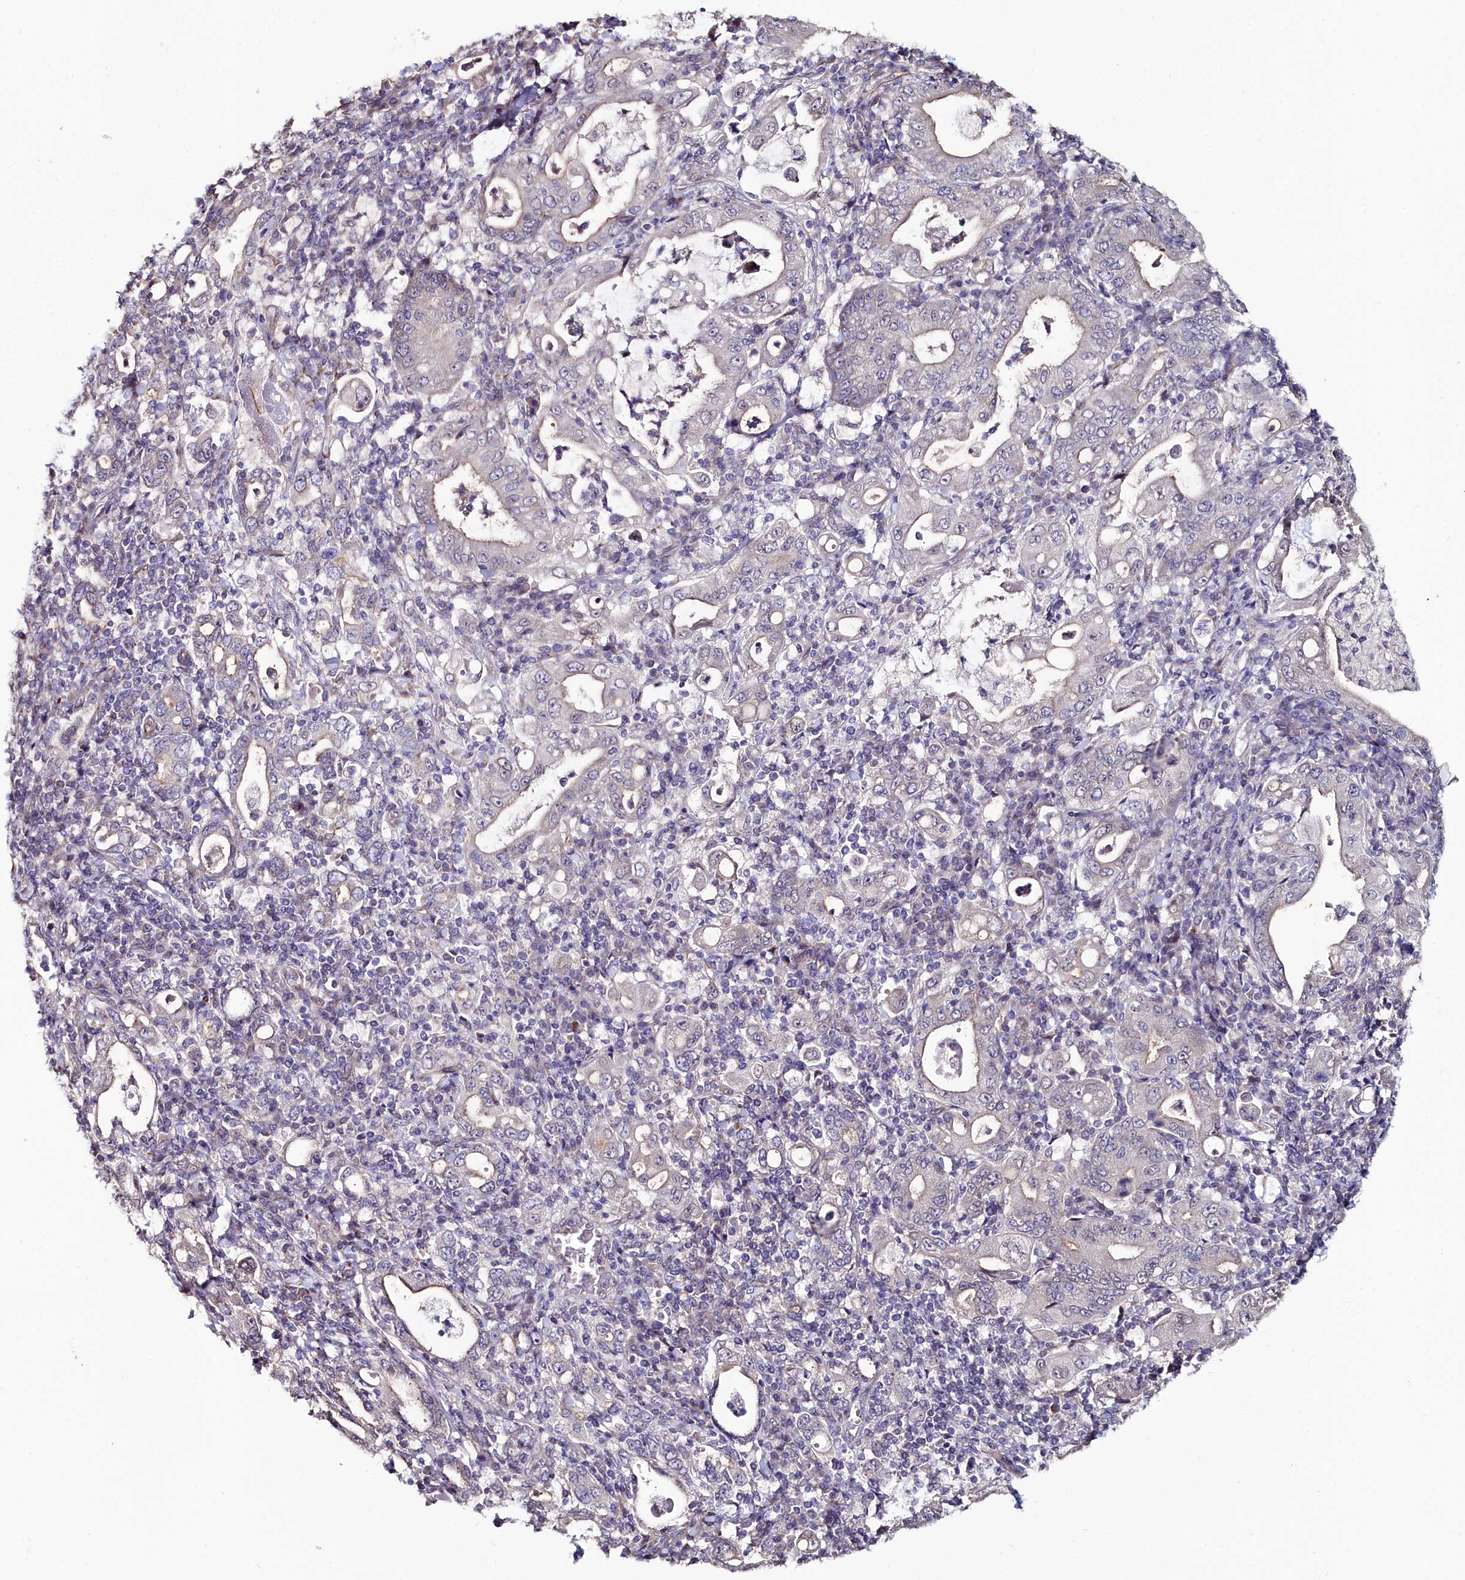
{"staining": {"intensity": "negative", "quantity": "none", "location": "none"}, "tissue": "stomach cancer", "cell_type": "Tumor cells", "image_type": "cancer", "snomed": [{"axis": "morphology", "description": "Normal tissue, NOS"}, {"axis": "morphology", "description": "Adenocarcinoma, NOS"}, {"axis": "topography", "description": "Esophagus"}, {"axis": "topography", "description": "Stomach, upper"}, {"axis": "topography", "description": "Peripheral nerve tissue"}], "caption": "Stomach cancer (adenocarcinoma) stained for a protein using immunohistochemistry exhibits no expression tumor cells.", "gene": "C4orf19", "patient": {"sex": "male", "age": 62}}